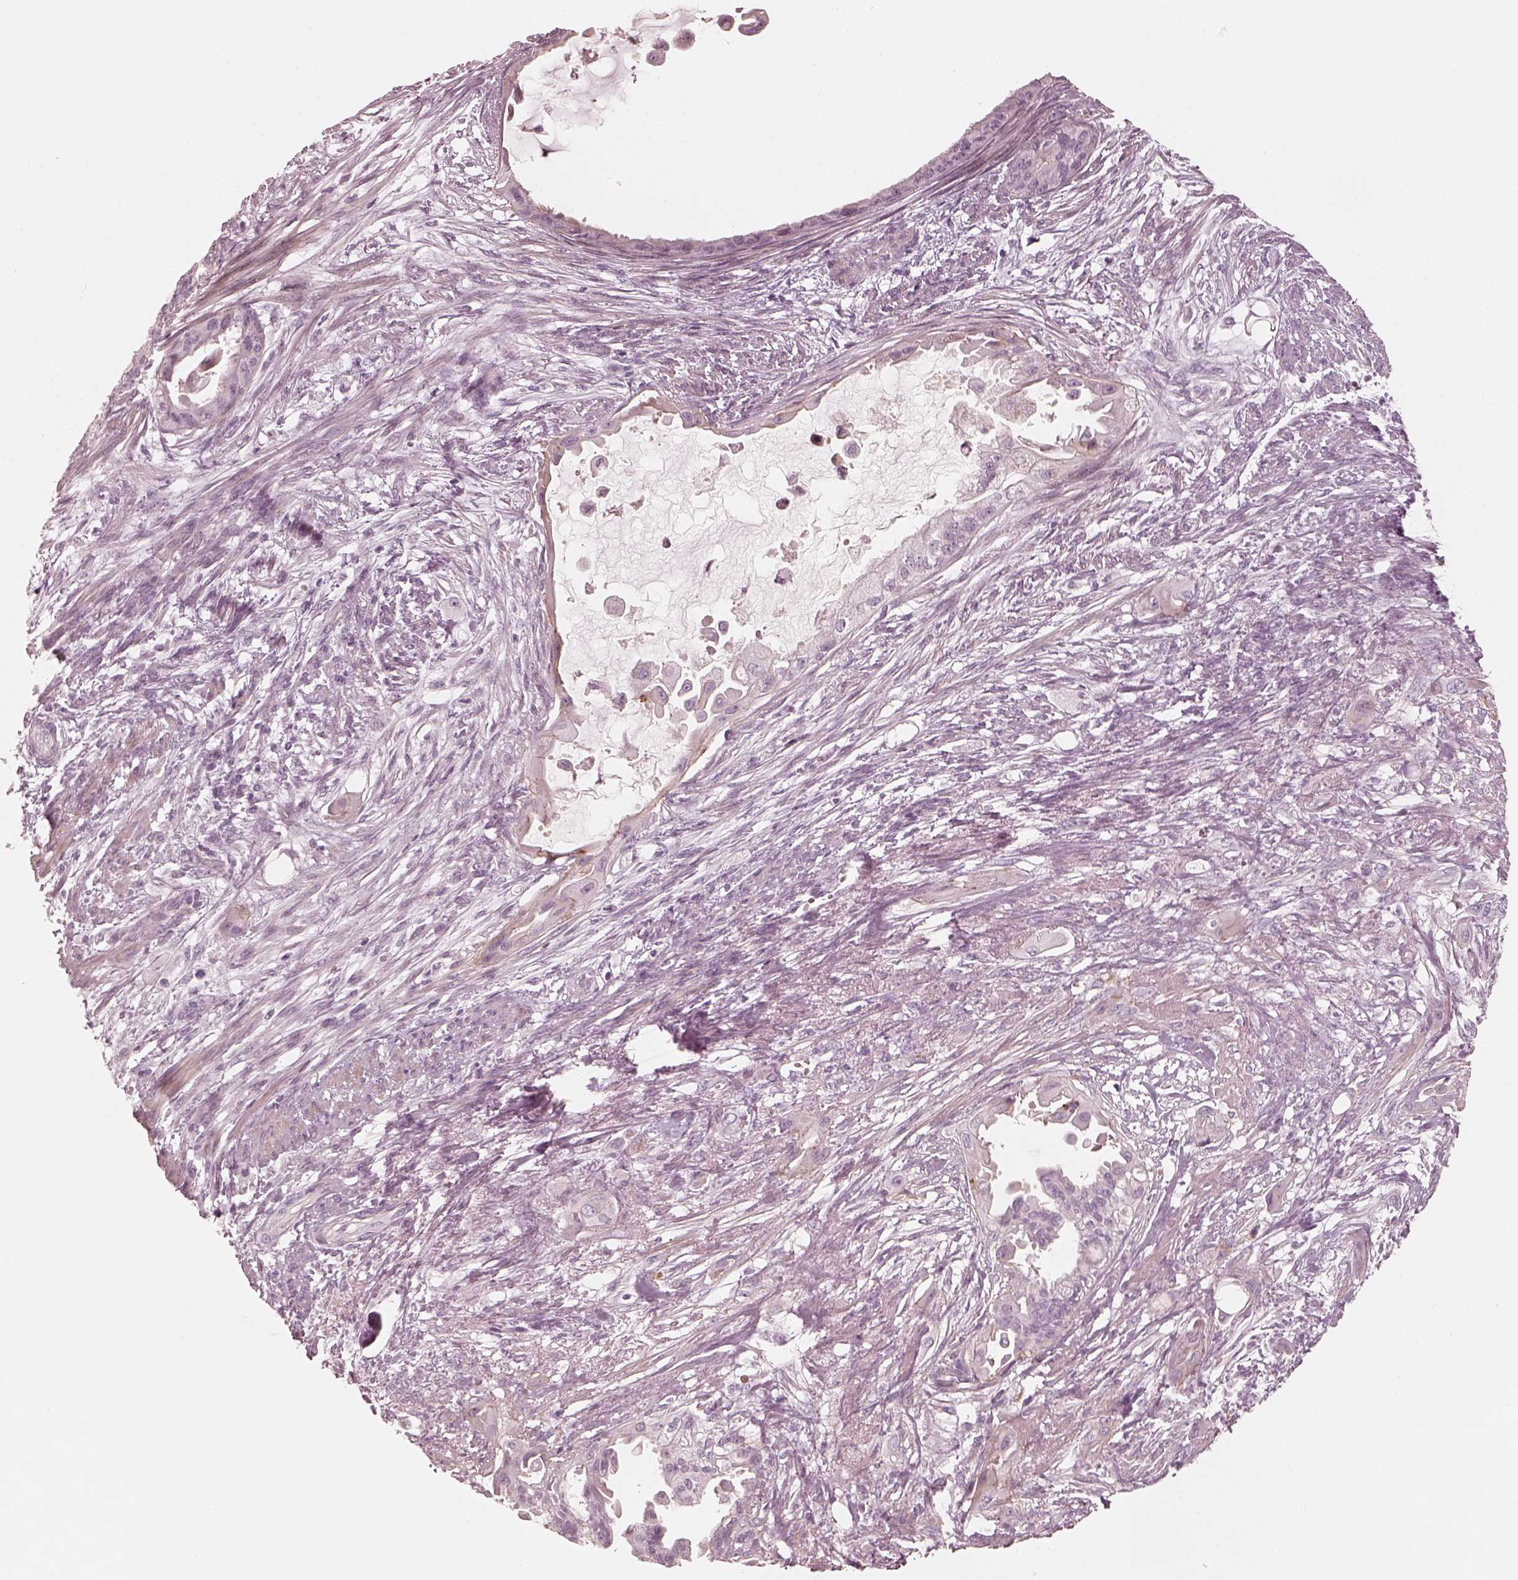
{"staining": {"intensity": "negative", "quantity": "none", "location": "none"}, "tissue": "endometrial cancer", "cell_type": "Tumor cells", "image_type": "cancer", "snomed": [{"axis": "morphology", "description": "Adenocarcinoma, NOS"}, {"axis": "topography", "description": "Endometrium"}], "caption": "The micrograph displays no significant staining in tumor cells of adenocarcinoma (endometrial). (DAB immunohistochemistry (IHC), high magnification).", "gene": "SPATA24", "patient": {"sex": "female", "age": 86}}